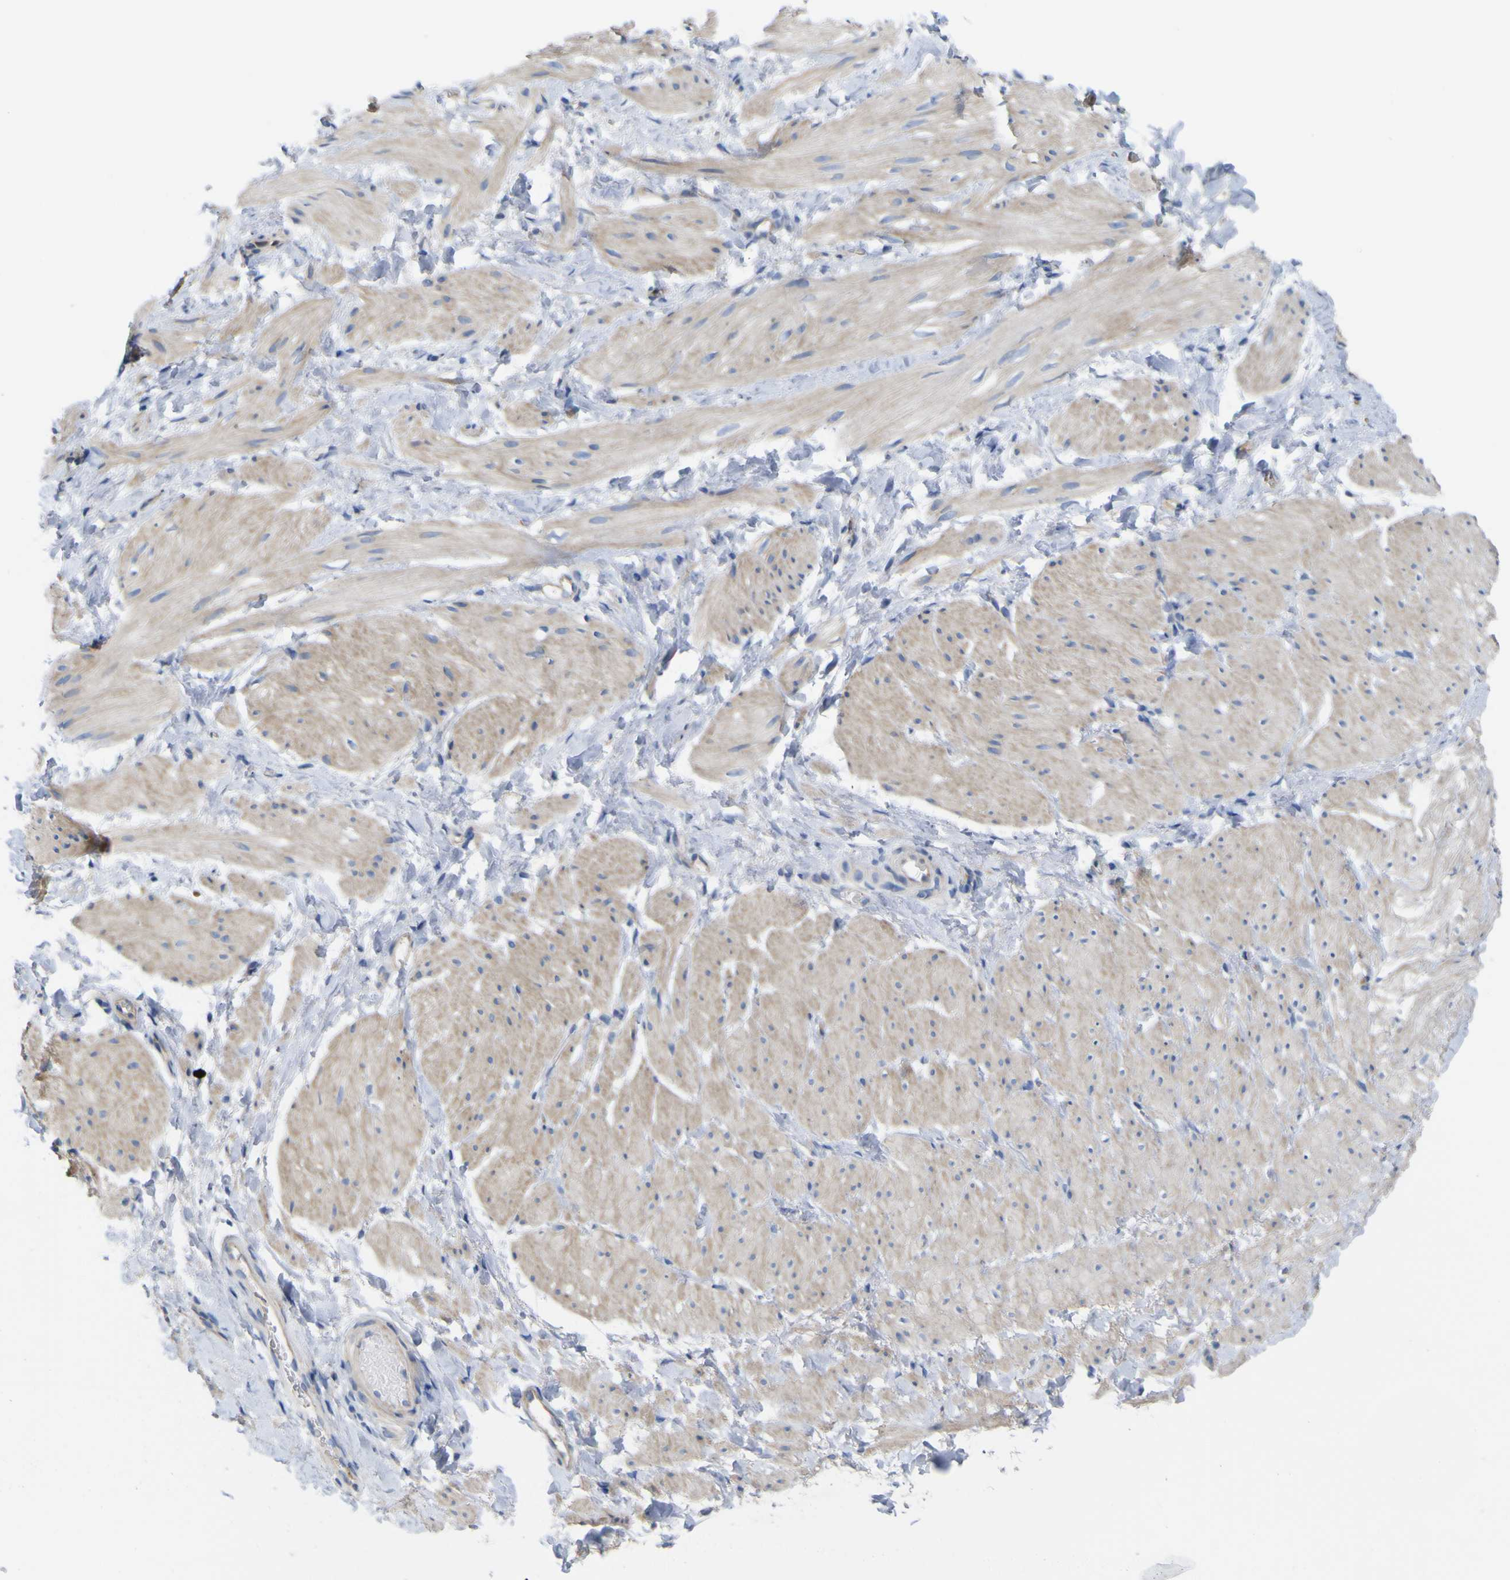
{"staining": {"intensity": "weak", "quantity": "25%-75%", "location": "cytoplasmic/membranous"}, "tissue": "smooth muscle", "cell_type": "Smooth muscle cells", "image_type": "normal", "snomed": [{"axis": "morphology", "description": "Normal tissue, NOS"}, {"axis": "topography", "description": "Smooth muscle"}], "caption": "Protein staining of benign smooth muscle displays weak cytoplasmic/membranous expression in about 25%-75% of smooth muscle cells. (DAB (3,3'-diaminobenzidine) IHC, brown staining for protein, blue staining for nuclei).", "gene": "MYEOV", "patient": {"sex": "male", "age": 16}}